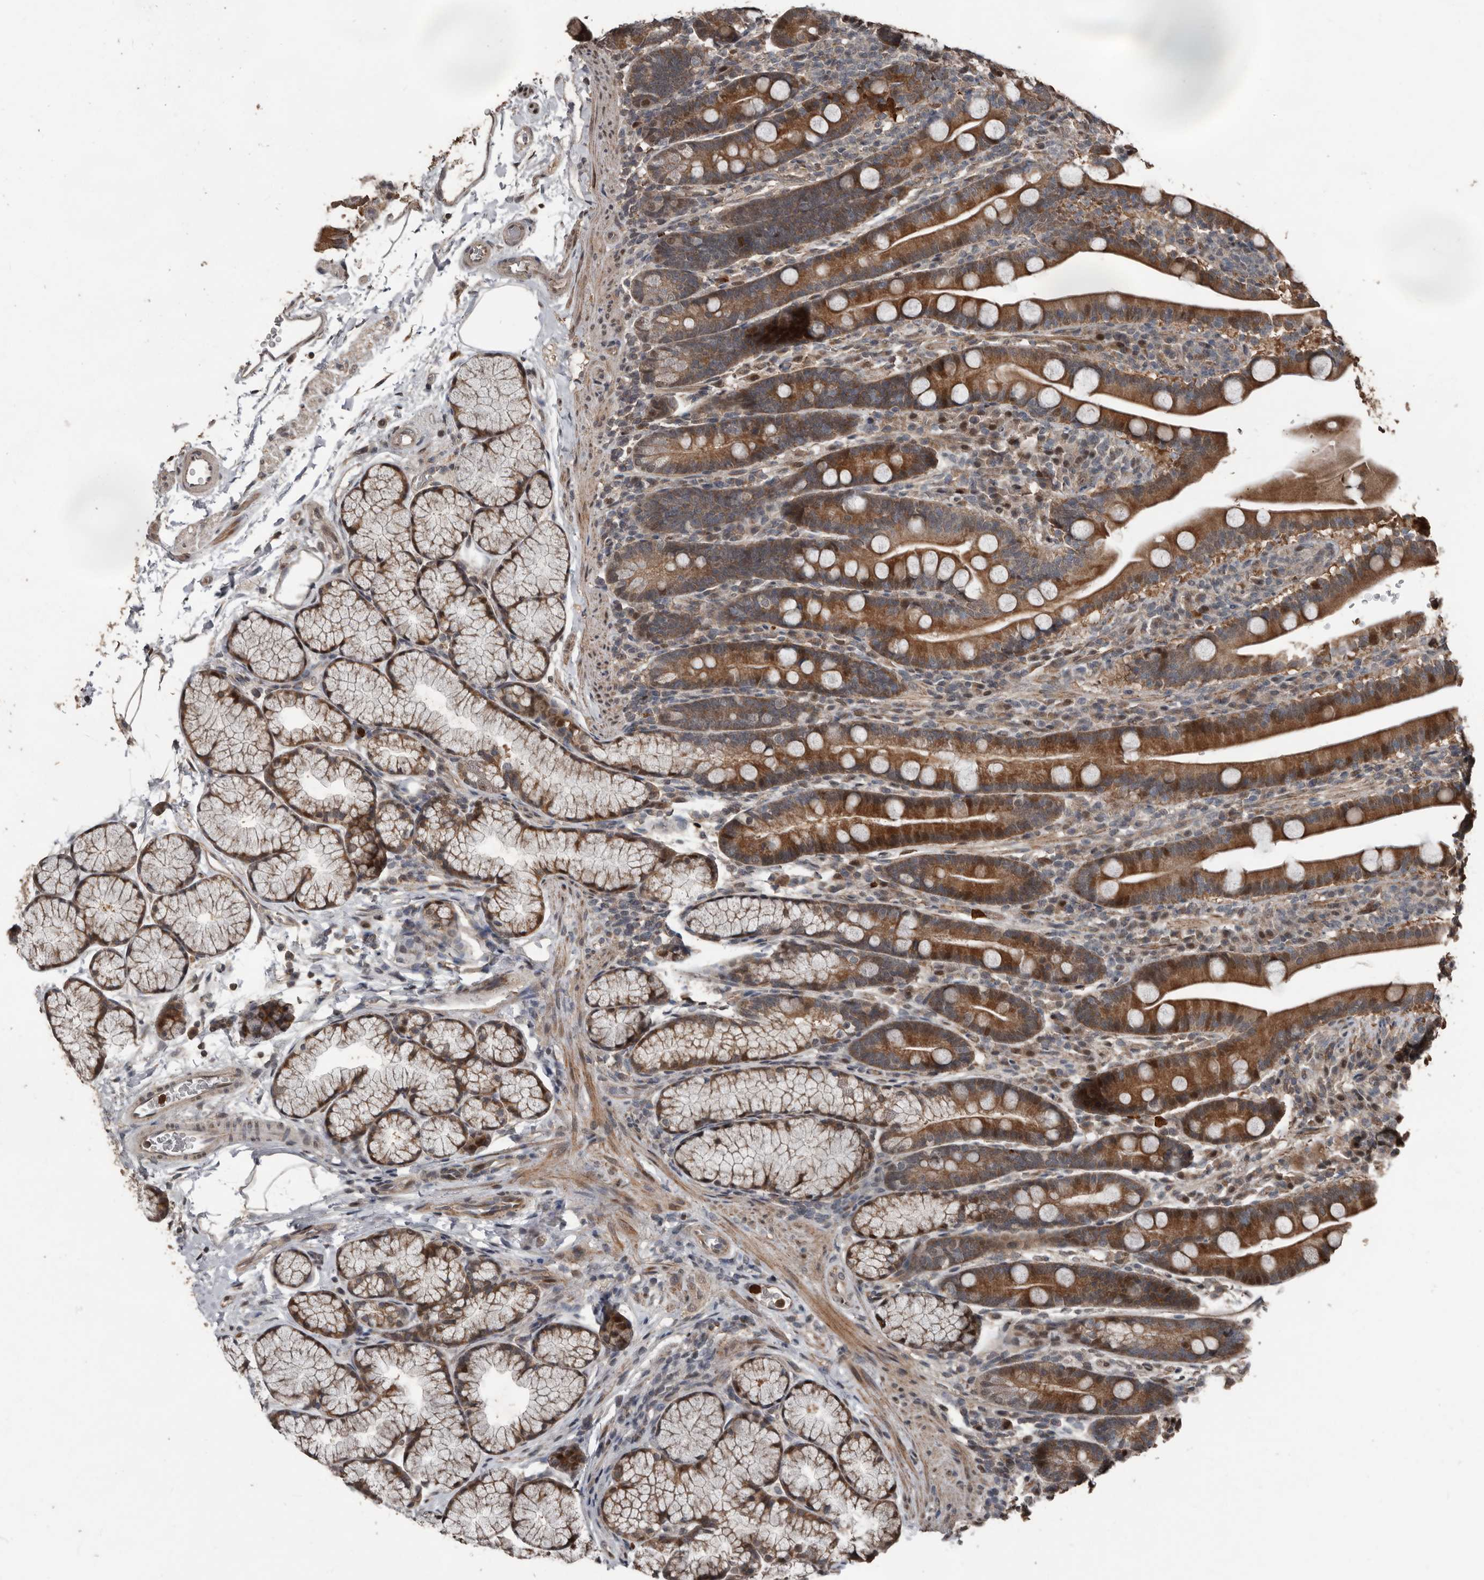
{"staining": {"intensity": "moderate", "quantity": ">75%", "location": "cytoplasmic/membranous,nuclear"}, "tissue": "duodenum", "cell_type": "Glandular cells", "image_type": "normal", "snomed": [{"axis": "morphology", "description": "Normal tissue, NOS"}, {"axis": "topography", "description": "Duodenum"}], "caption": "An IHC image of normal tissue is shown. Protein staining in brown labels moderate cytoplasmic/membranous,nuclear positivity in duodenum within glandular cells. (IHC, brightfield microscopy, high magnification).", "gene": "FSBP", "patient": {"sex": "male", "age": 35}}